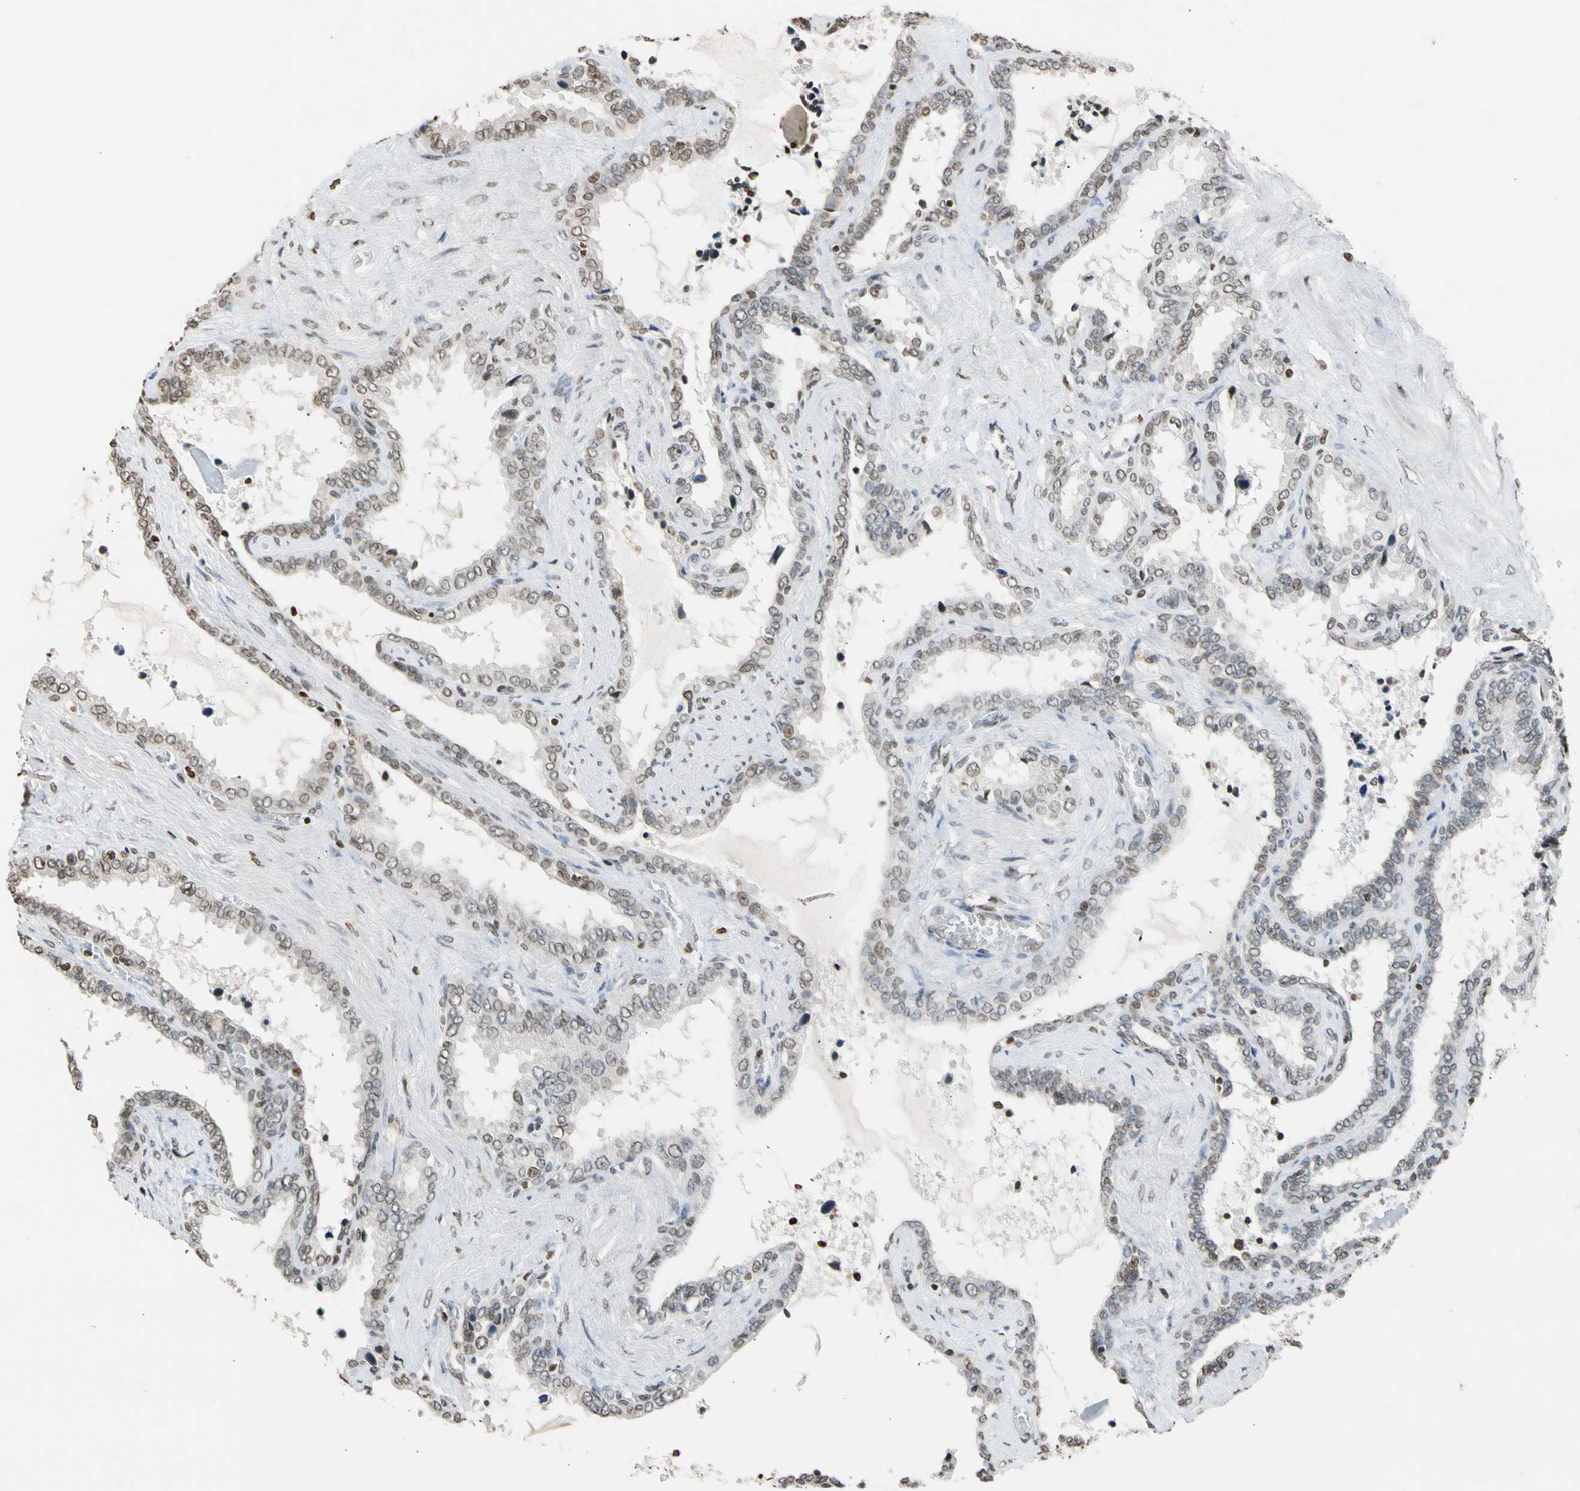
{"staining": {"intensity": "weak", "quantity": ">75%", "location": "cytoplasmic/membranous,nuclear"}, "tissue": "seminal vesicle", "cell_type": "Glandular cells", "image_type": "normal", "snomed": [{"axis": "morphology", "description": "Normal tissue, NOS"}, {"axis": "topography", "description": "Seminal veicle"}], "caption": "Protein staining by IHC displays weak cytoplasmic/membranous,nuclear positivity in approximately >75% of glandular cells in benign seminal vesicle. The staining is performed using DAB brown chromogen to label protein expression. The nuclei are counter-stained blue using hematoxylin.", "gene": "GPX4", "patient": {"sex": "male", "age": 46}}